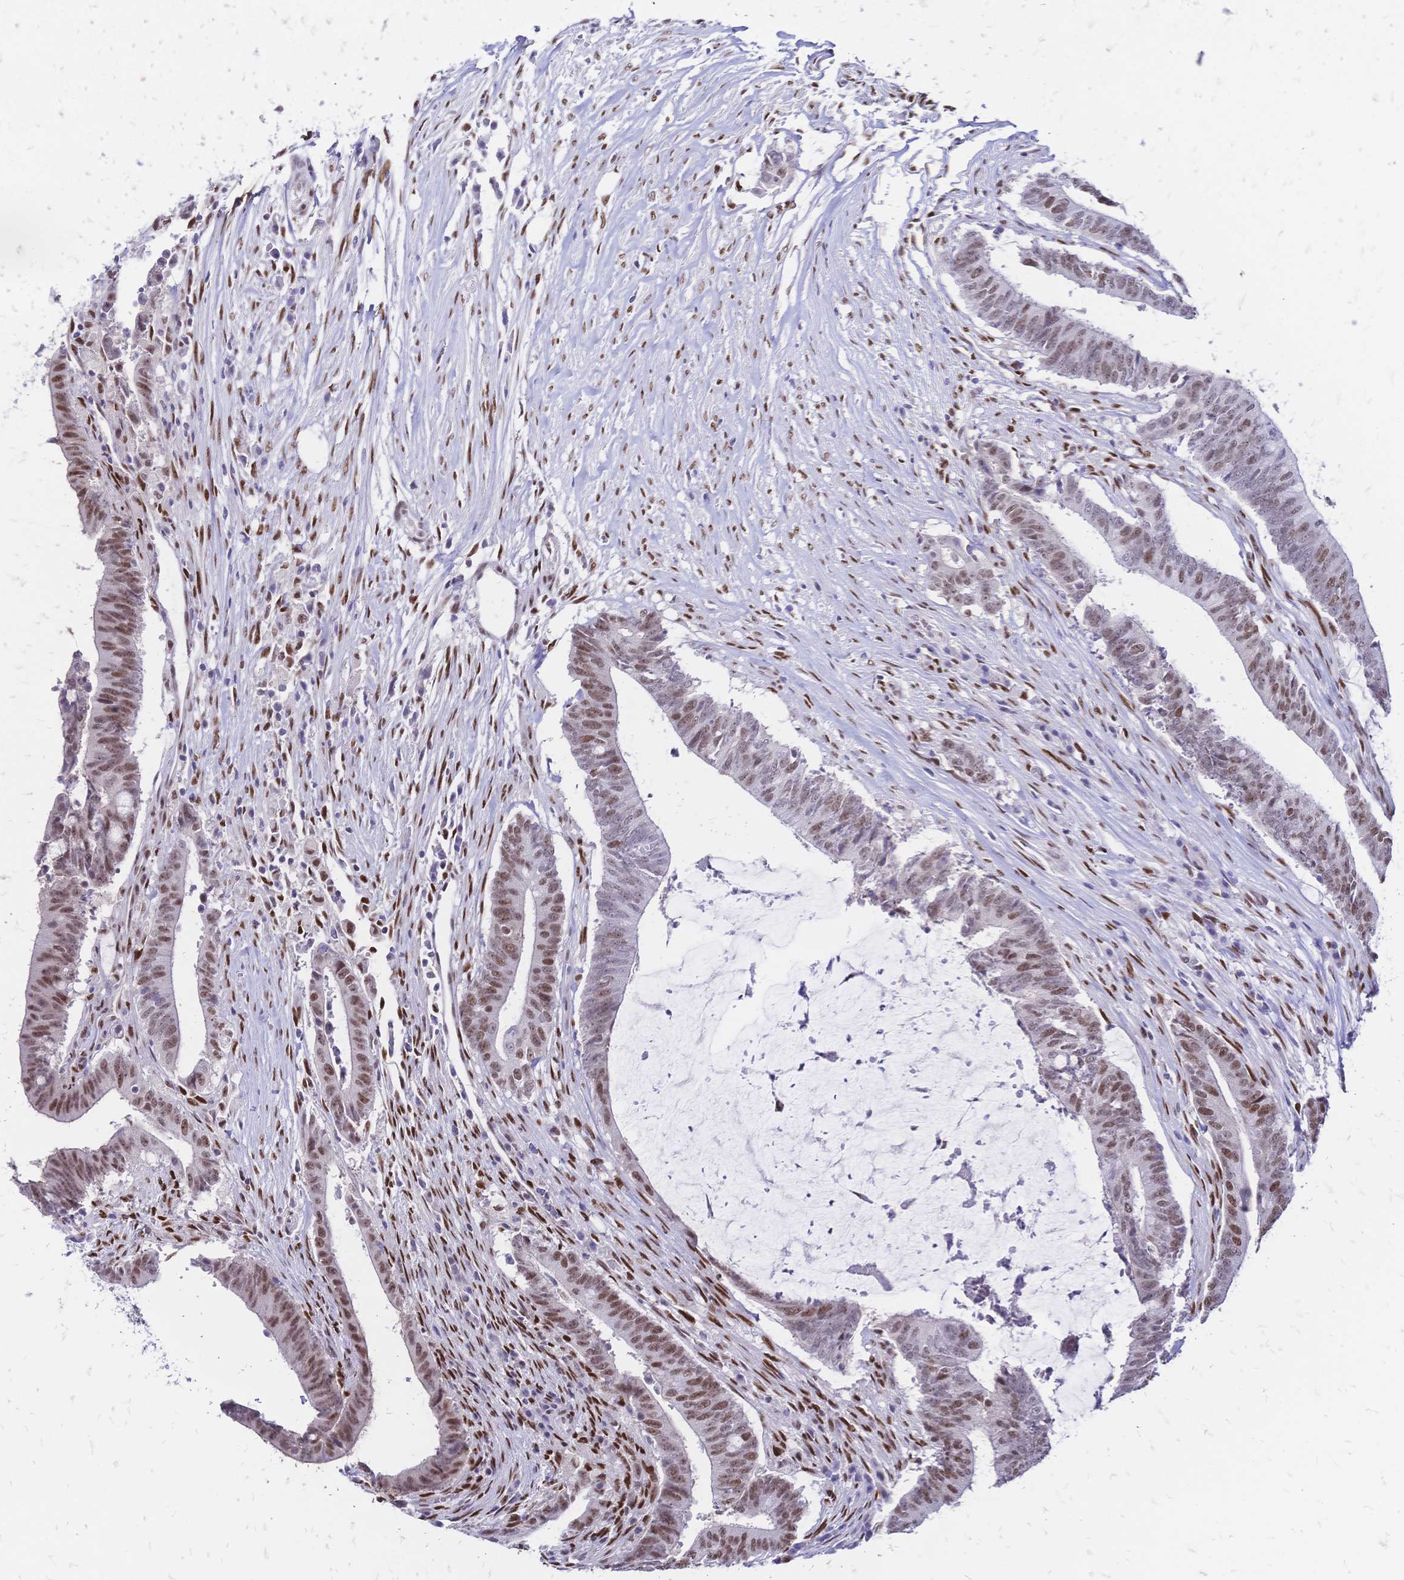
{"staining": {"intensity": "moderate", "quantity": "25%-75%", "location": "nuclear"}, "tissue": "colorectal cancer", "cell_type": "Tumor cells", "image_type": "cancer", "snomed": [{"axis": "morphology", "description": "Adenocarcinoma, NOS"}, {"axis": "topography", "description": "Colon"}], "caption": "Immunohistochemical staining of colorectal cancer (adenocarcinoma) reveals medium levels of moderate nuclear protein positivity in about 25%-75% of tumor cells. (Brightfield microscopy of DAB IHC at high magnification).", "gene": "NFIC", "patient": {"sex": "female", "age": 43}}